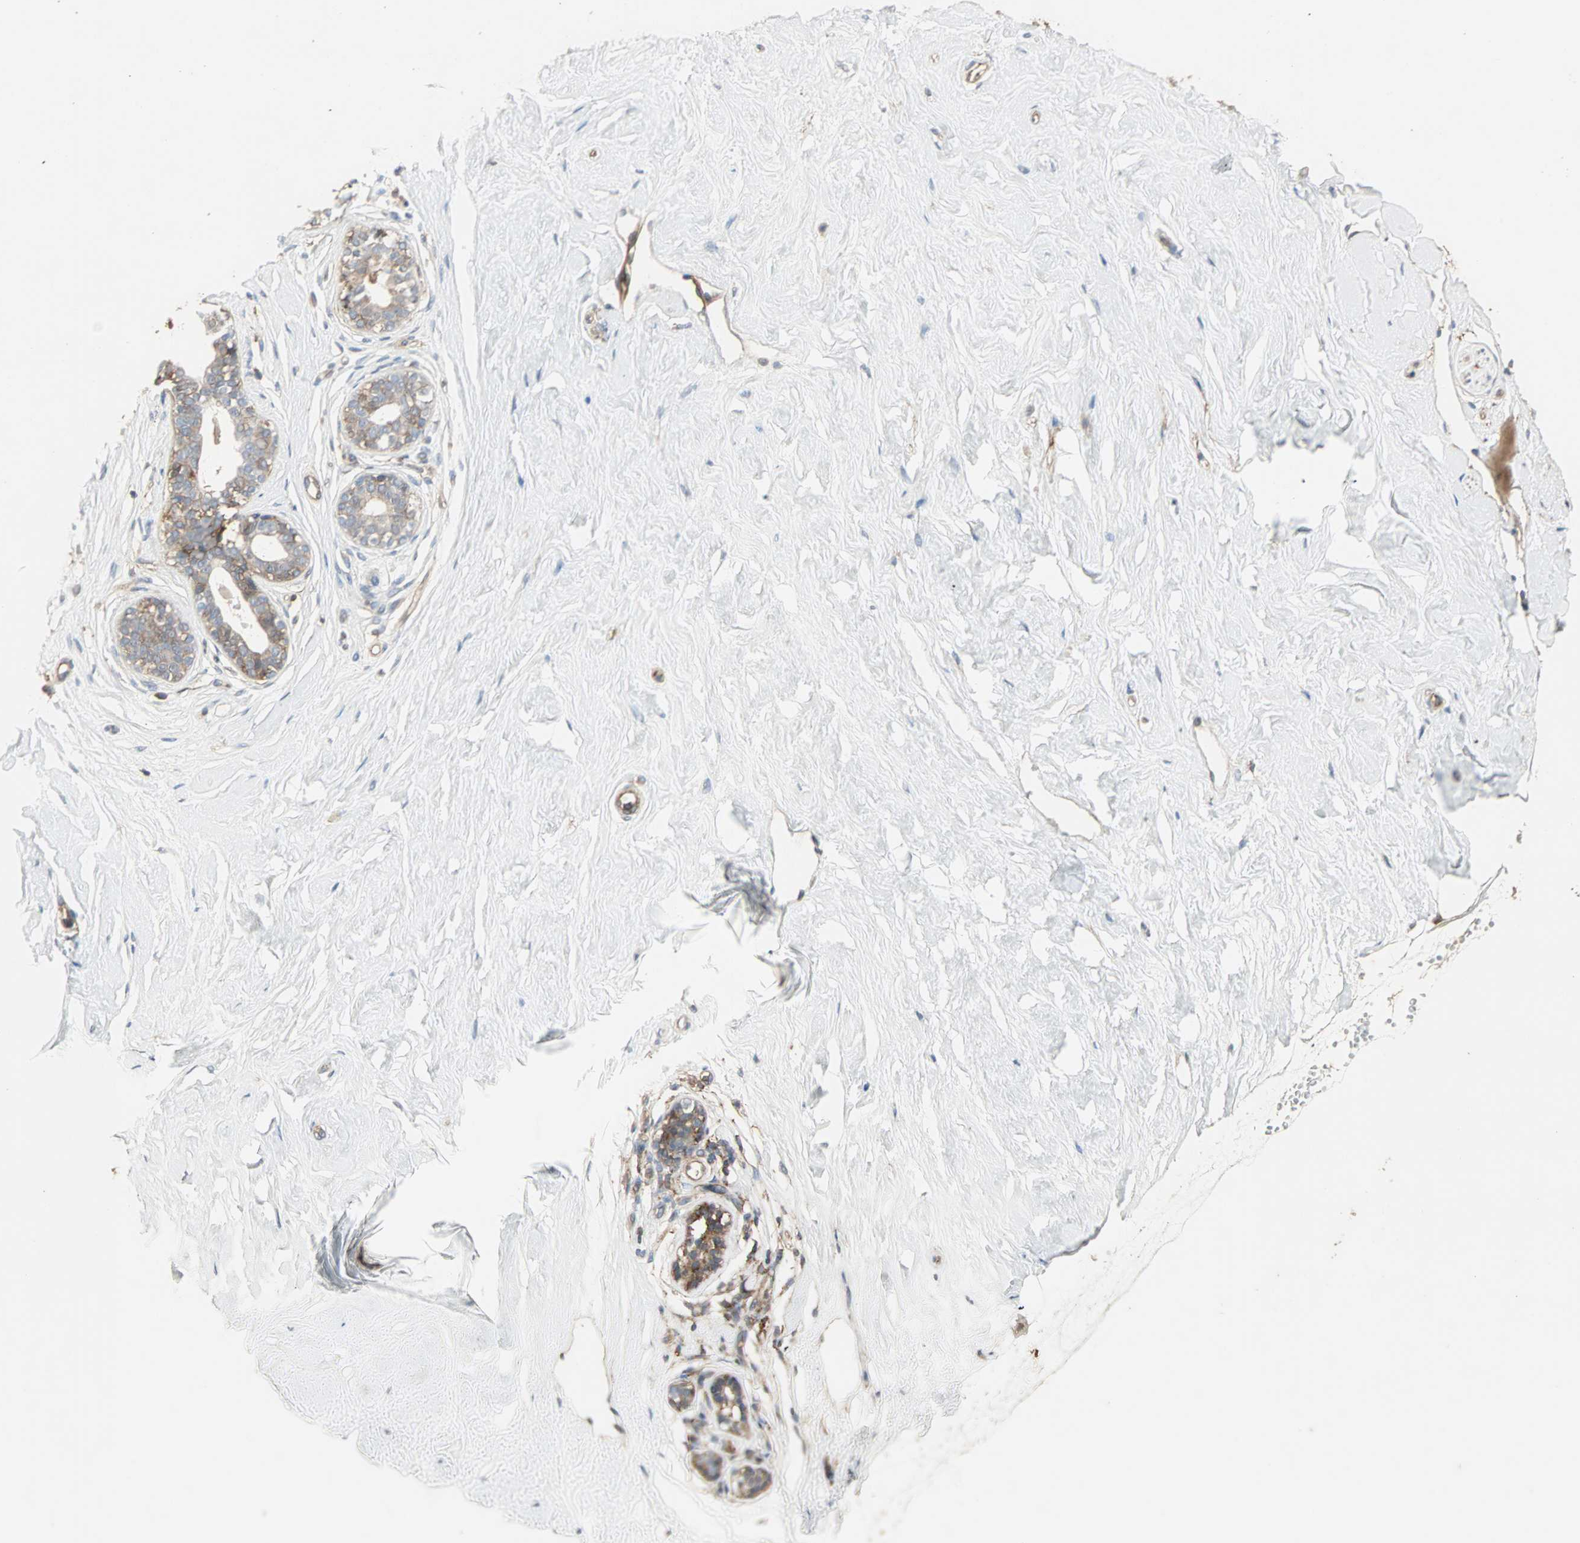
{"staining": {"intensity": "negative", "quantity": "none", "location": "none"}, "tissue": "breast", "cell_type": "Adipocytes", "image_type": "normal", "snomed": [{"axis": "morphology", "description": "Normal tissue, NOS"}, {"axis": "topography", "description": "Breast"}], "caption": "A high-resolution image shows IHC staining of benign breast, which exhibits no significant staining in adipocytes.", "gene": "GNAI2", "patient": {"sex": "female", "age": 23}}